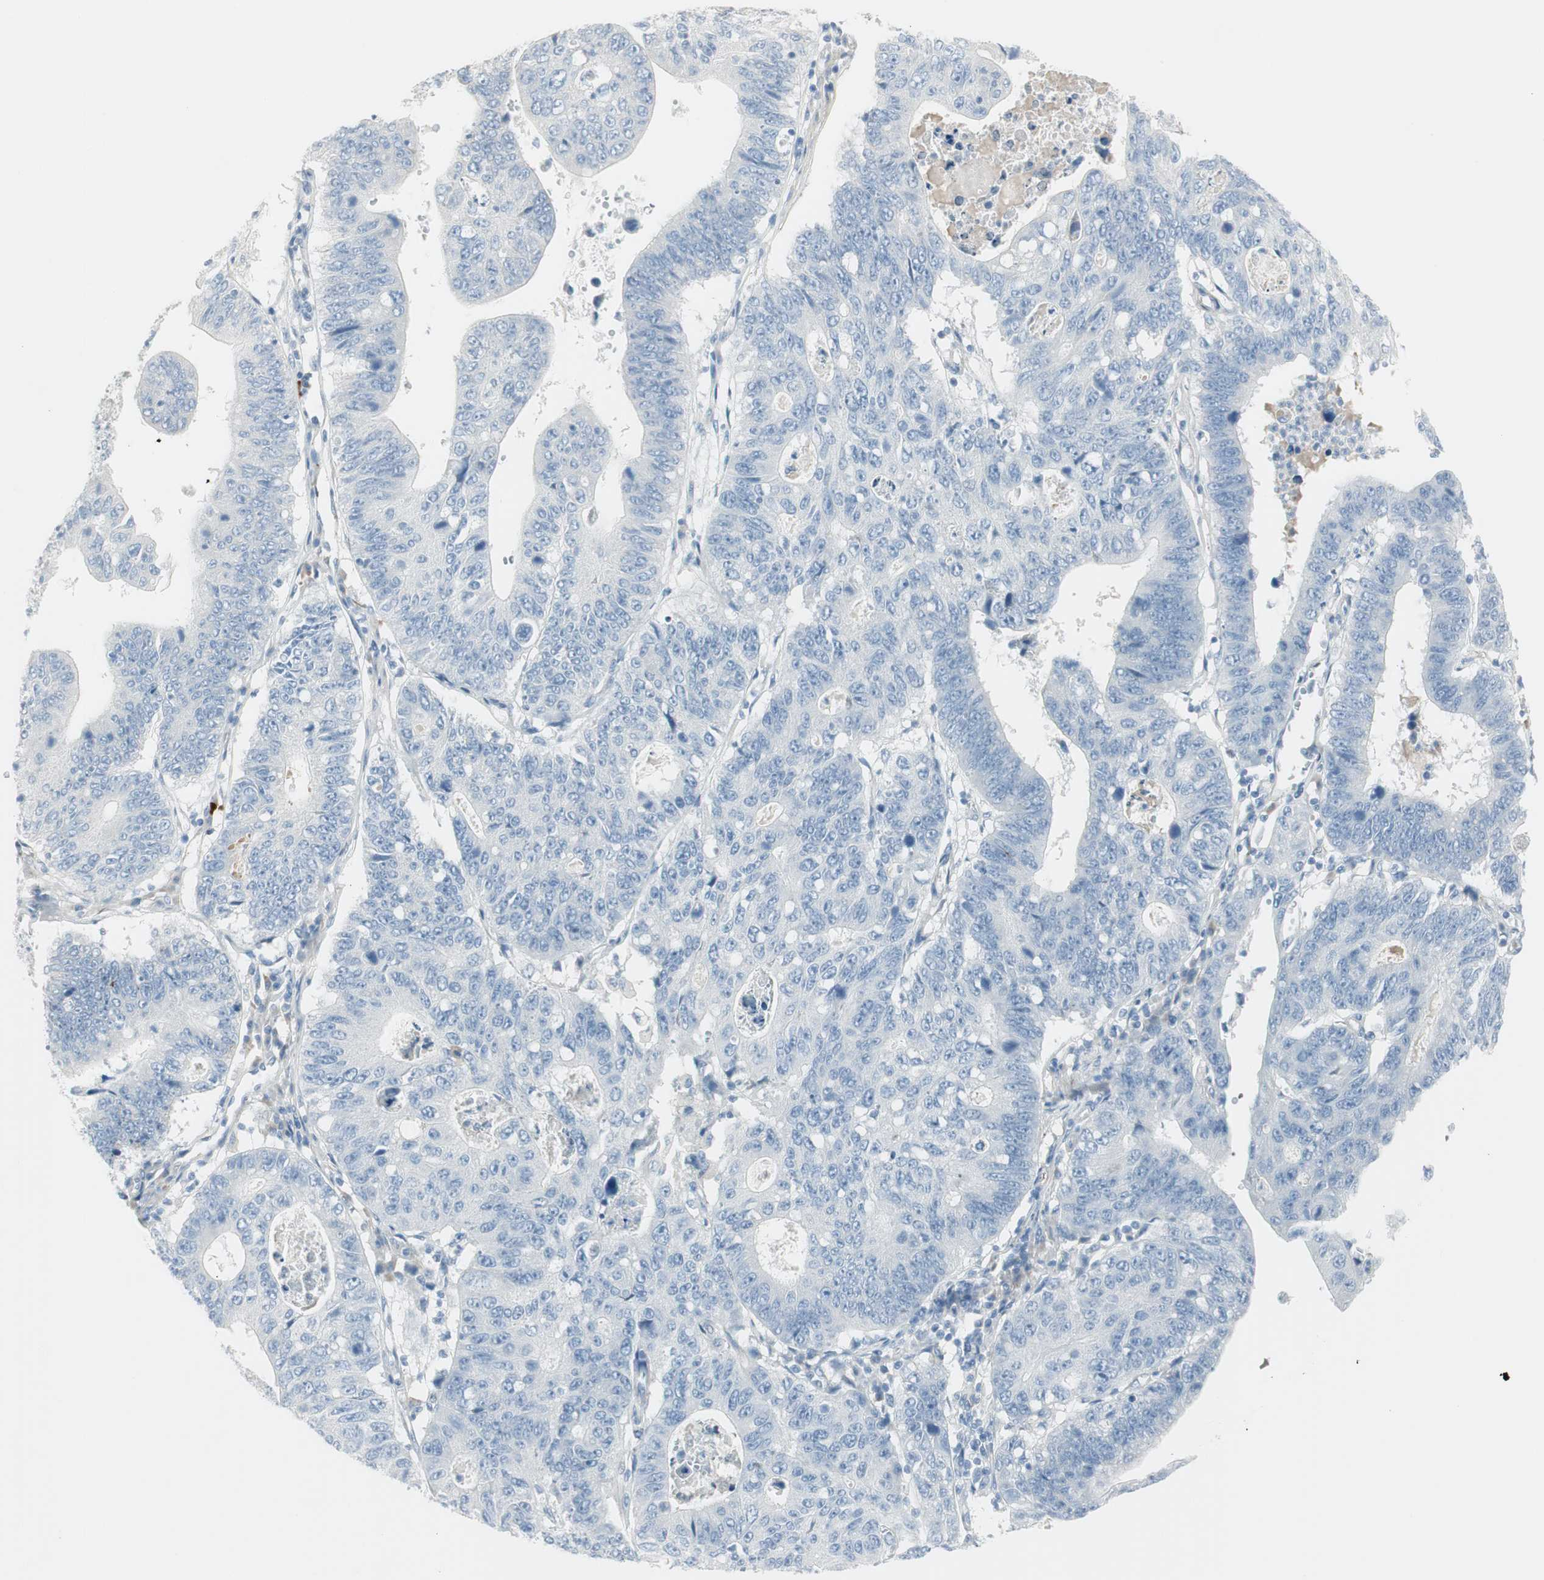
{"staining": {"intensity": "negative", "quantity": "none", "location": "none"}, "tissue": "stomach cancer", "cell_type": "Tumor cells", "image_type": "cancer", "snomed": [{"axis": "morphology", "description": "Adenocarcinoma, NOS"}, {"axis": "topography", "description": "Stomach"}], "caption": "This histopathology image is of stomach cancer (adenocarcinoma) stained with IHC to label a protein in brown with the nuclei are counter-stained blue. There is no positivity in tumor cells.", "gene": "CACNA2D1", "patient": {"sex": "male", "age": 59}}